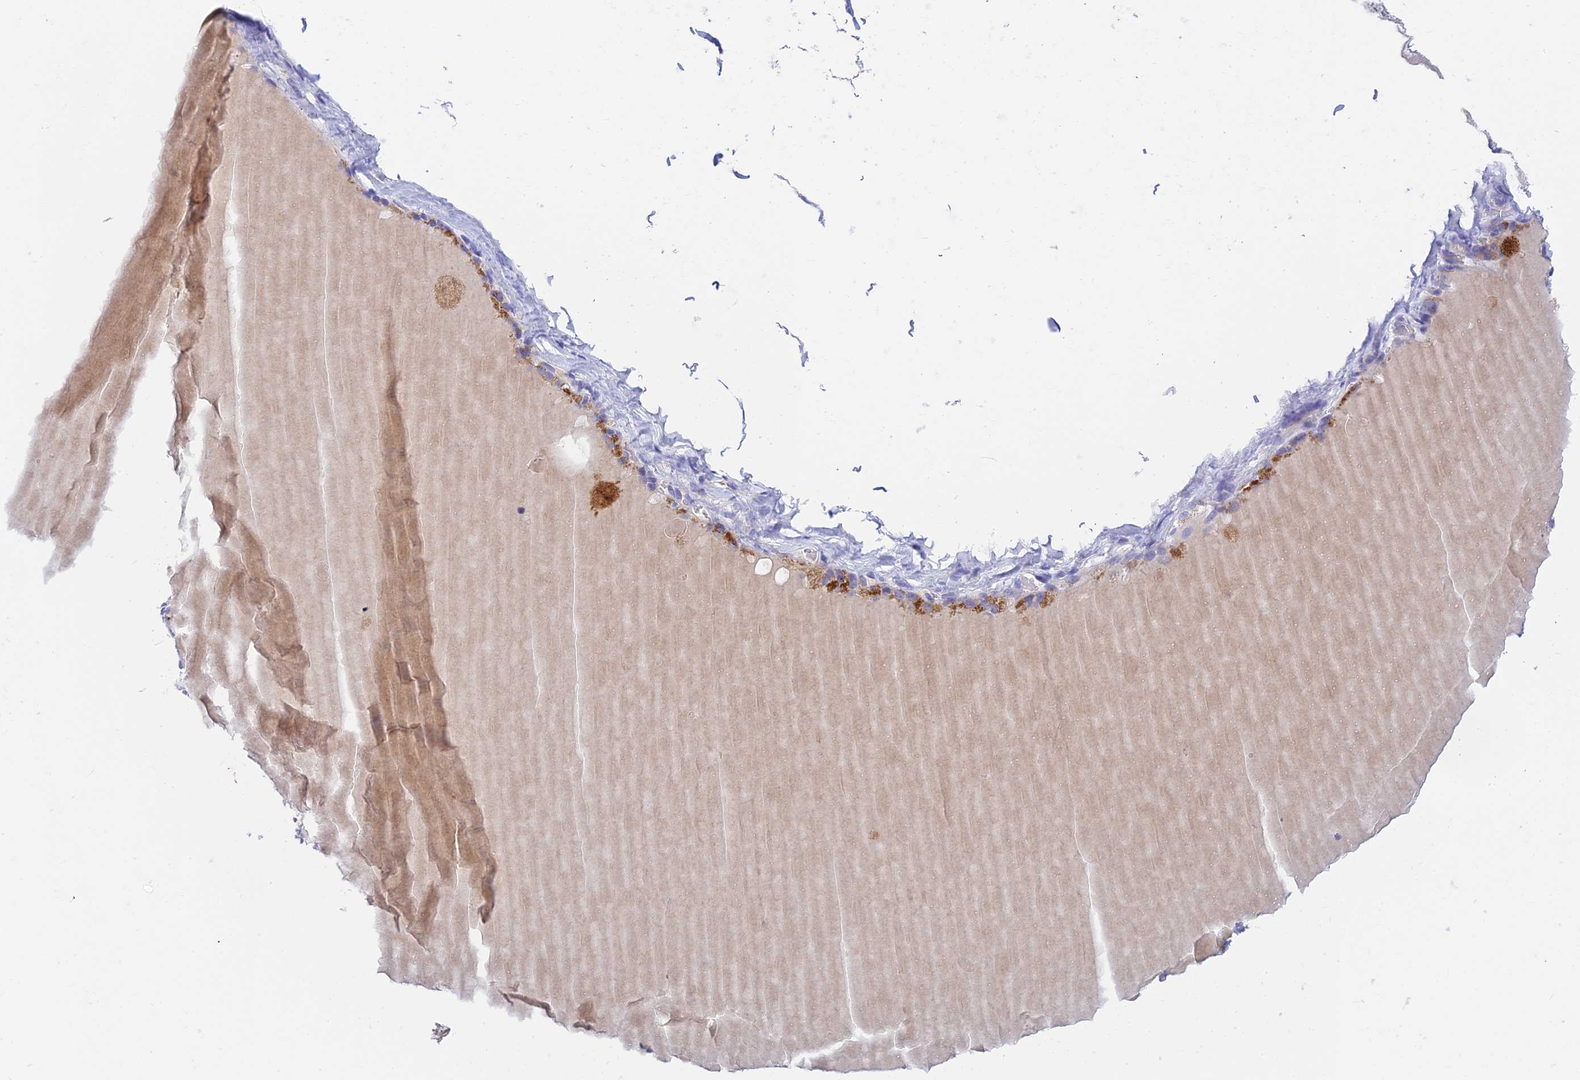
{"staining": {"intensity": "moderate", "quantity": "<25%", "location": "cytoplasmic/membranous"}, "tissue": "thyroid gland", "cell_type": "Glandular cells", "image_type": "normal", "snomed": [{"axis": "morphology", "description": "Normal tissue, NOS"}, {"axis": "topography", "description": "Thyroid gland"}], "caption": "Thyroid gland stained with immunohistochemistry displays moderate cytoplasmic/membranous expression in approximately <25% of glandular cells. The protein of interest is stained brown, and the nuclei are stained in blue (DAB (3,3'-diaminobenzidine) IHC with brightfield microscopy, high magnification).", "gene": "ADAMTS13", "patient": {"sex": "female", "age": 22}}